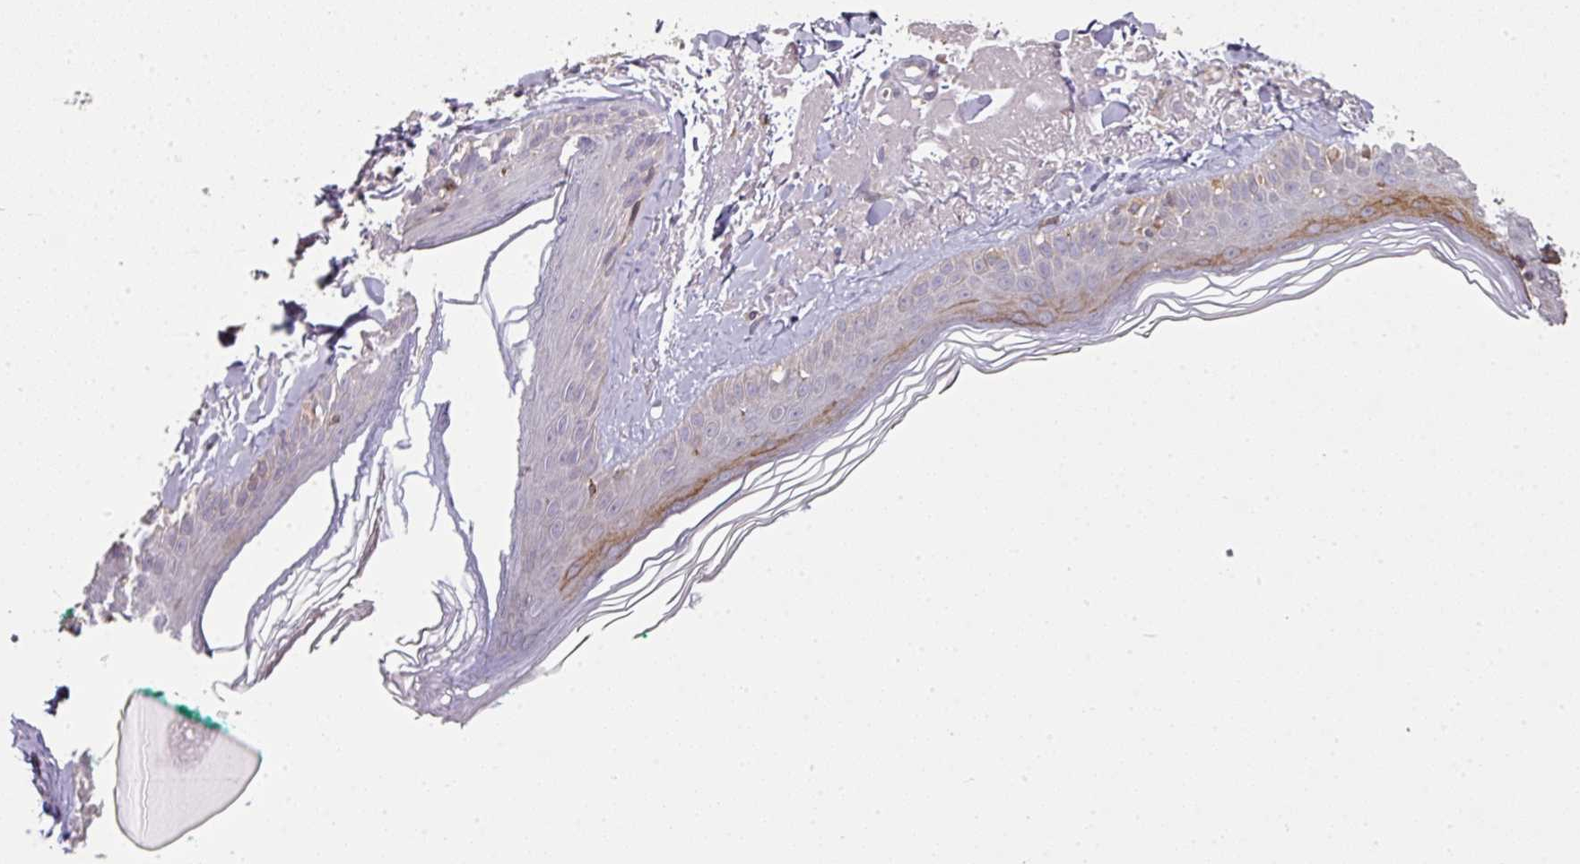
{"staining": {"intensity": "negative", "quantity": "none", "location": "none"}, "tissue": "skin", "cell_type": "Fibroblasts", "image_type": "normal", "snomed": [{"axis": "morphology", "description": "Normal tissue, NOS"}, {"axis": "morphology", "description": "Malignant melanoma, NOS"}, {"axis": "topography", "description": "Skin"}], "caption": "Normal skin was stained to show a protein in brown. There is no significant positivity in fibroblasts. (DAB (3,3'-diaminobenzidine) immunohistochemistry, high magnification).", "gene": "SPCS3", "patient": {"sex": "male", "age": 80}}